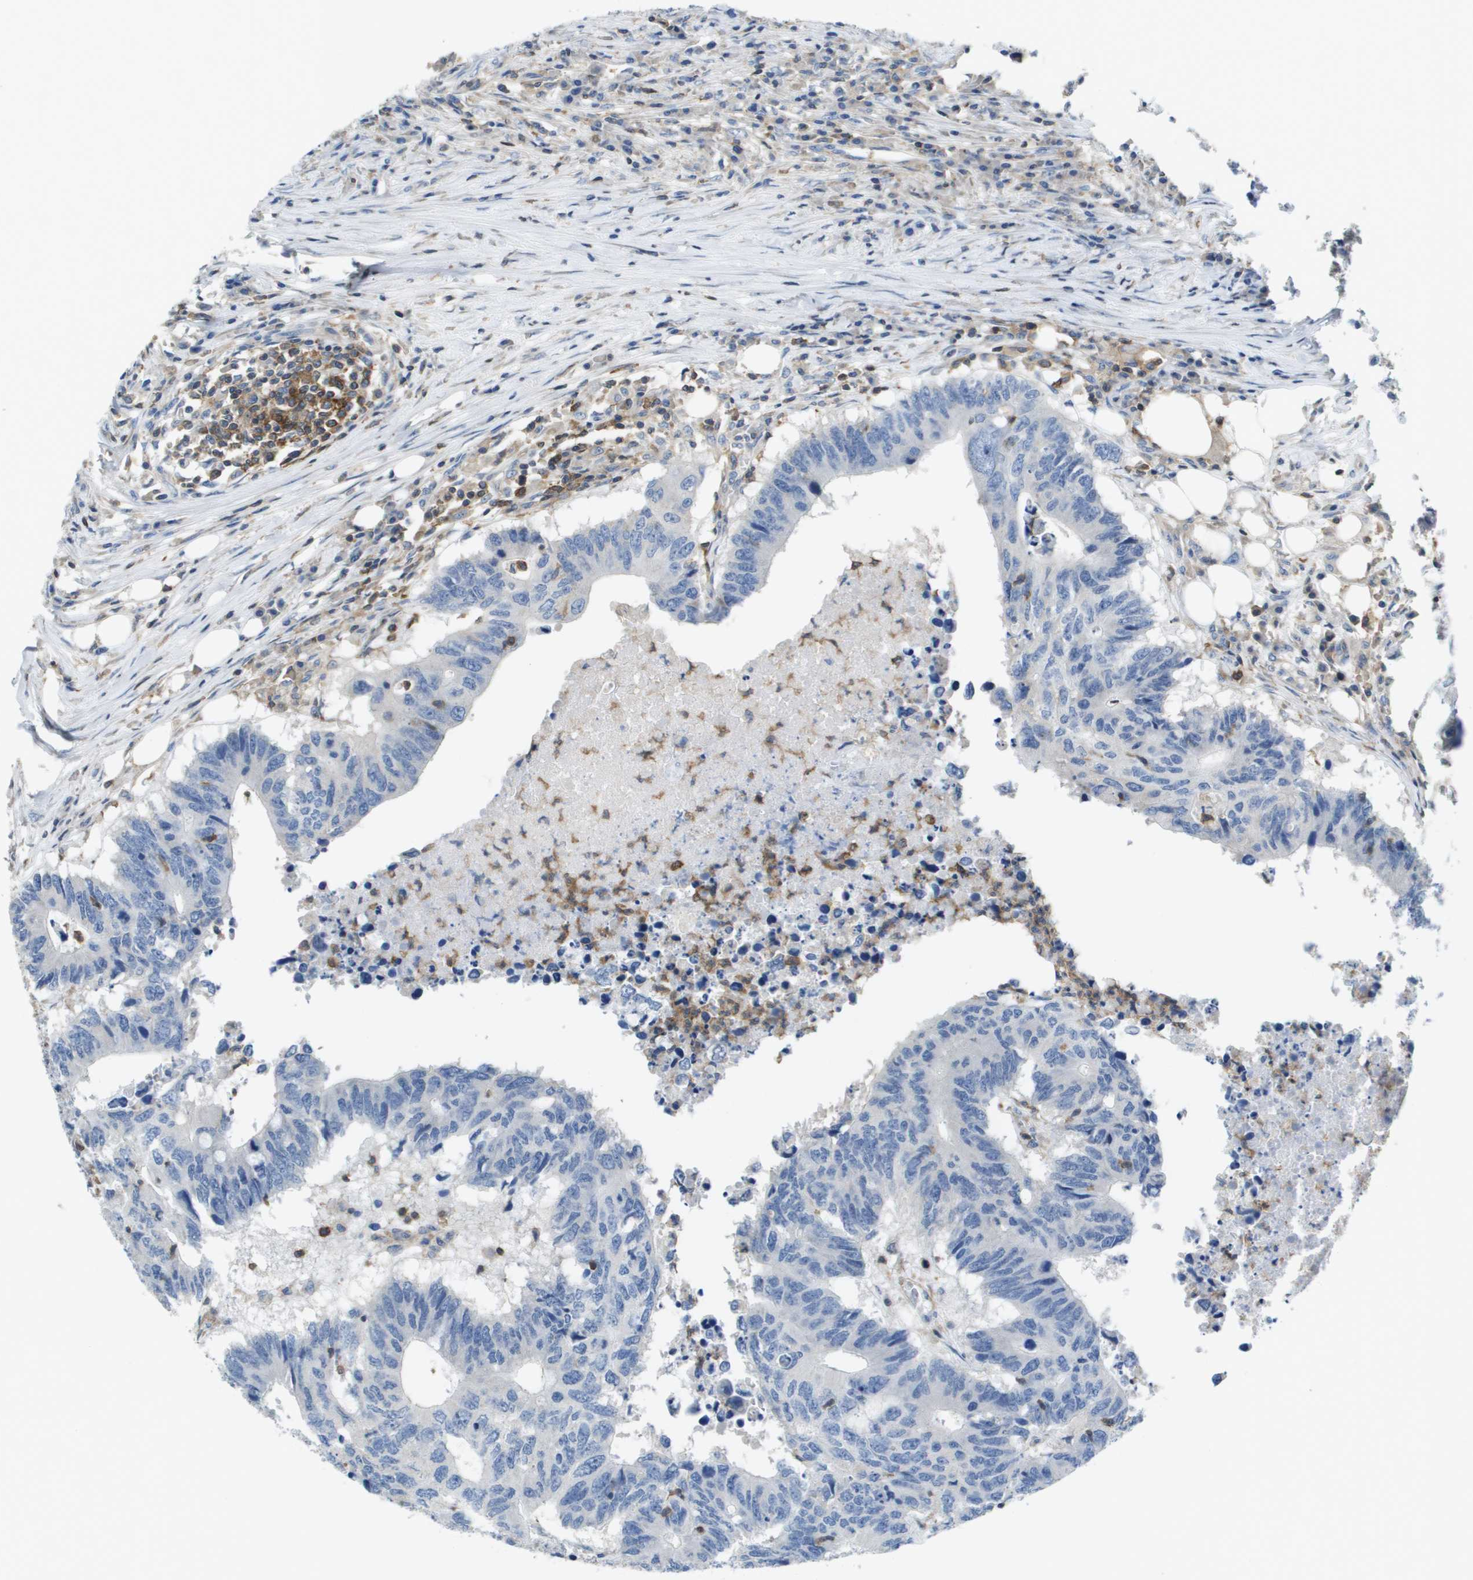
{"staining": {"intensity": "negative", "quantity": "none", "location": "none"}, "tissue": "colorectal cancer", "cell_type": "Tumor cells", "image_type": "cancer", "snomed": [{"axis": "morphology", "description": "Adenocarcinoma, NOS"}, {"axis": "topography", "description": "Colon"}], "caption": "A photomicrograph of colorectal cancer stained for a protein displays no brown staining in tumor cells.", "gene": "RCSD1", "patient": {"sex": "male", "age": 71}}